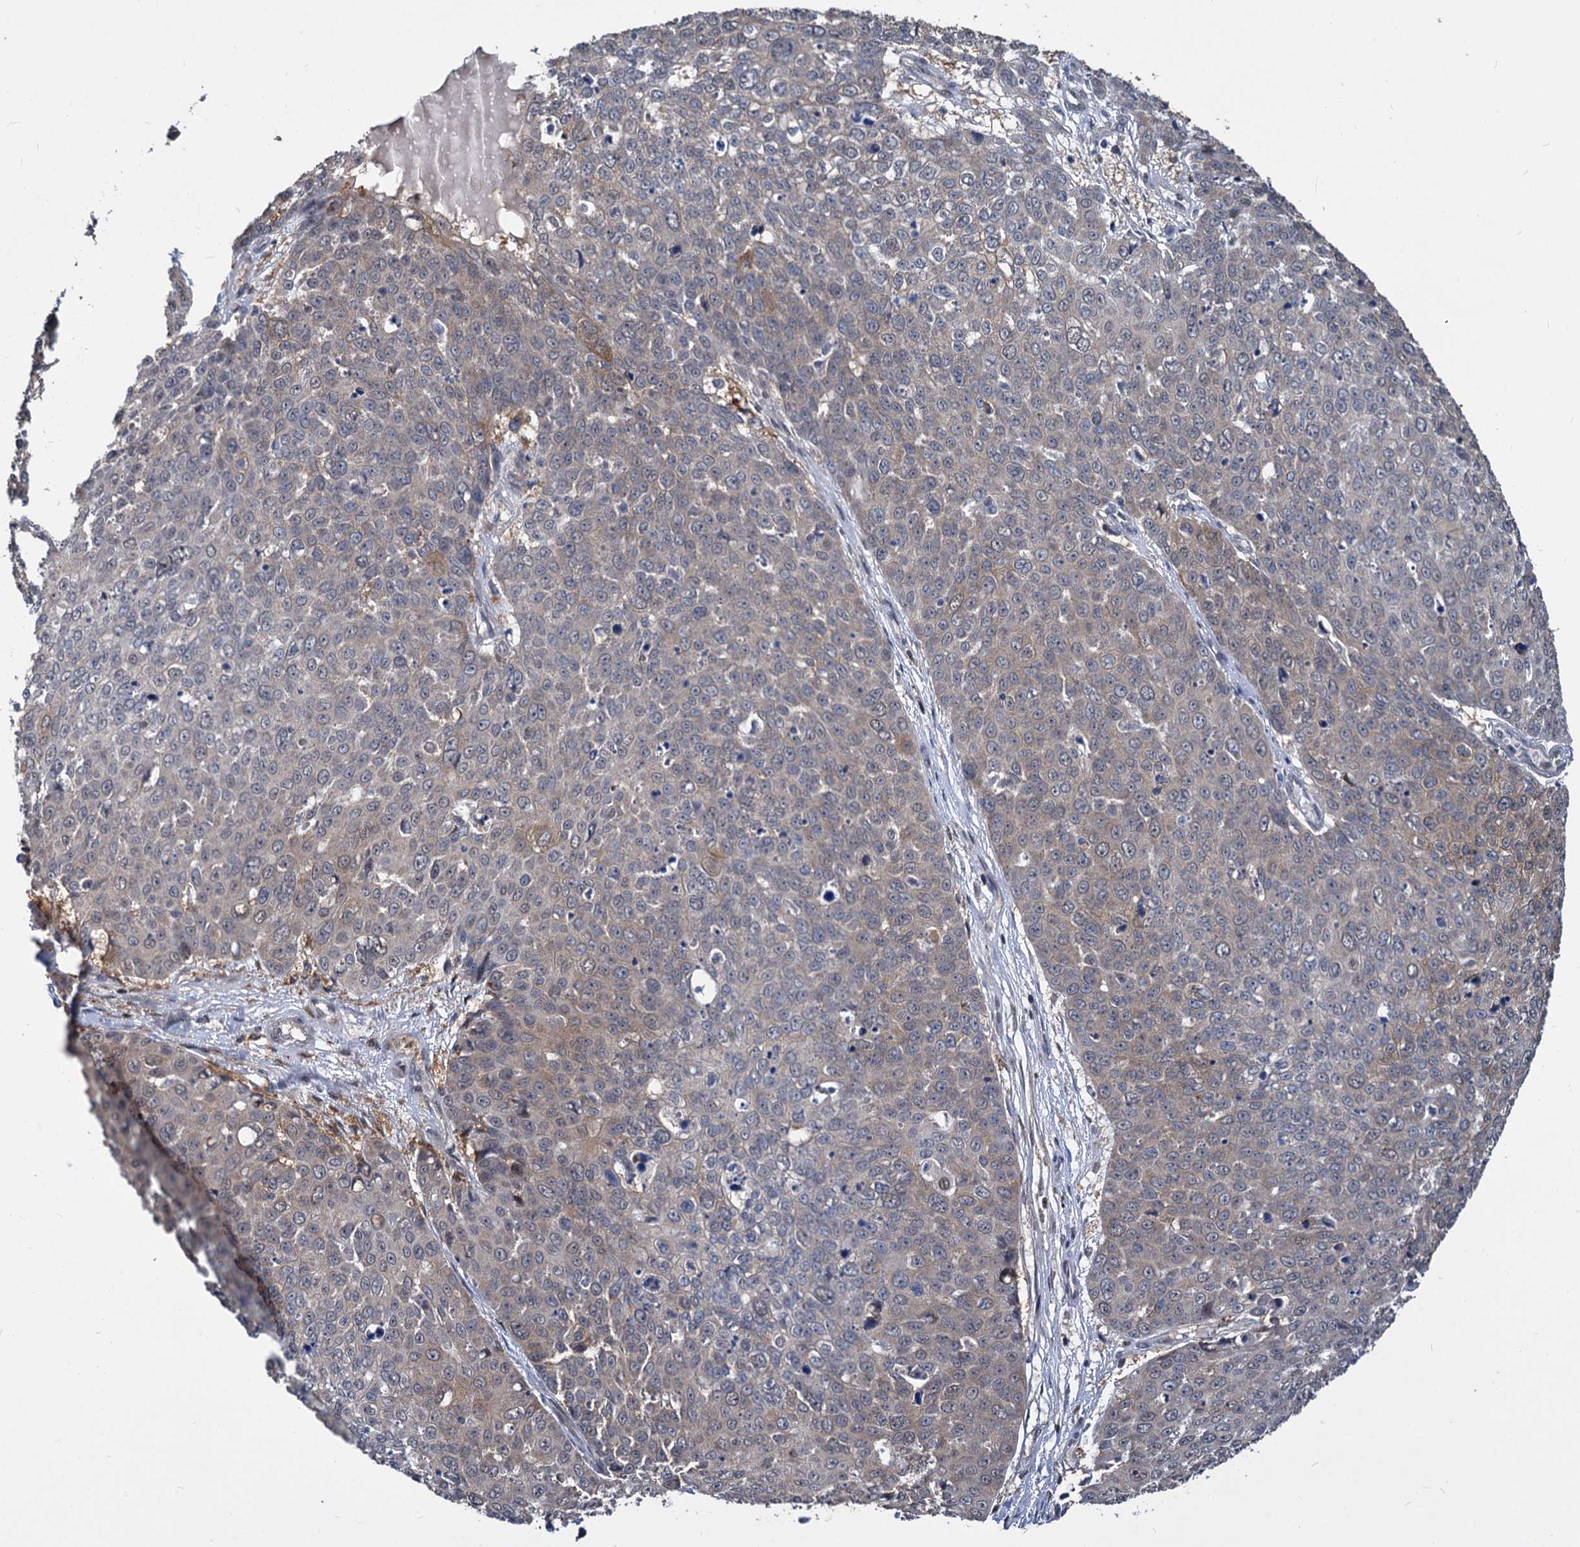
{"staining": {"intensity": "weak", "quantity": "25%-75%", "location": "cytoplasmic/membranous"}, "tissue": "skin cancer", "cell_type": "Tumor cells", "image_type": "cancer", "snomed": [{"axis": "morphology", "description": "Squamous cell carcinoma, NOS"}, {"axis": "topography", "description": "Skin"}], "caption": "There is low levels of weak cytoplasmic/membranous staining in tumor cells of skin cancer, as demonstrated by immunohistochemical staining (brown color).", "gene": "PSMD4", "patient": {"sex": "male", "age": 71}}